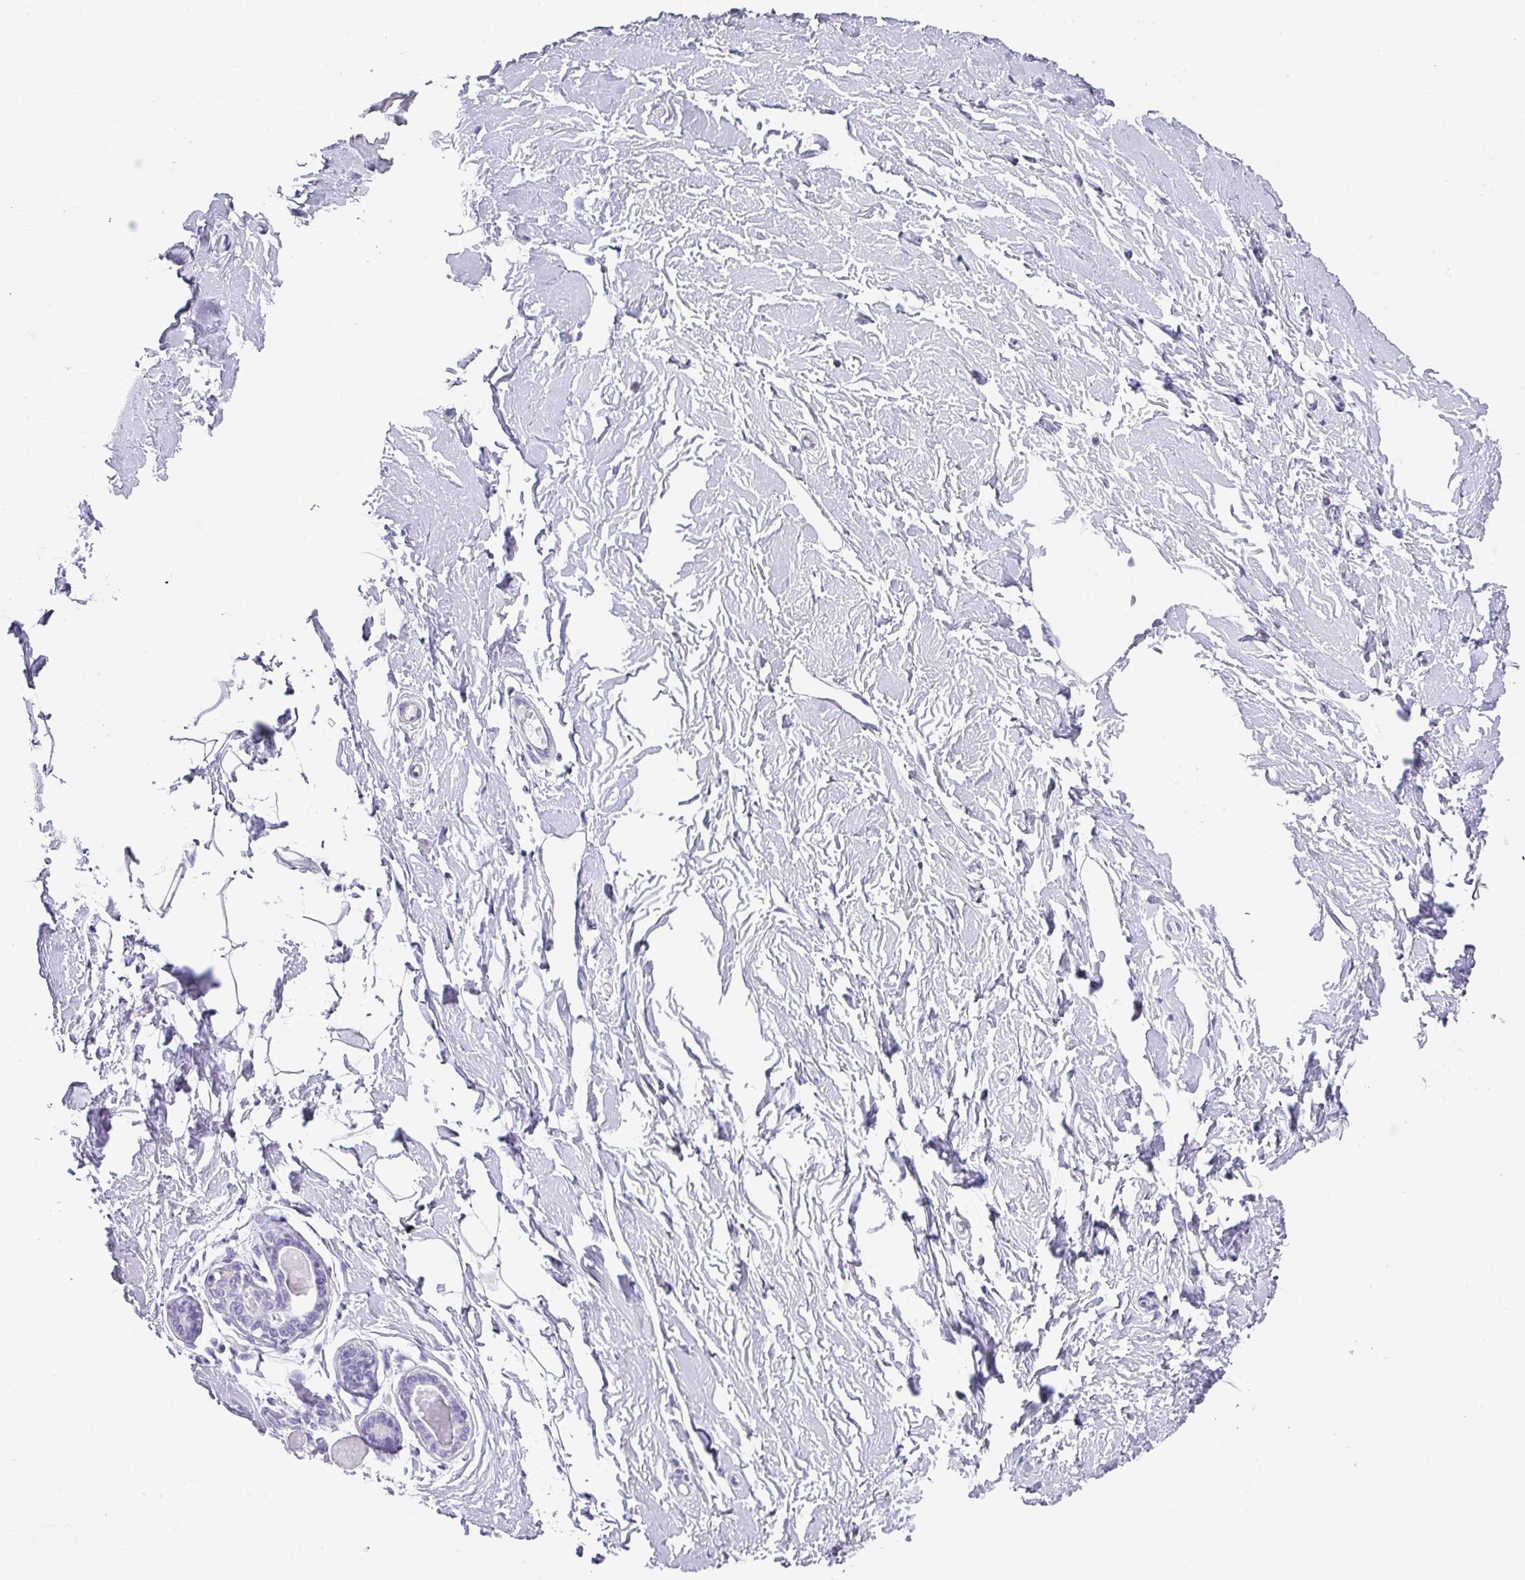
{"staining": {"intensity": "negative", "quantity": "none", "location": "none"}, "tissue": "breast", "cell_type": "Adipocytes", "image_type": "normal", "snomed": [{"axis": "morphology", "description": "Normal tissue, NOS"}, {"axis": "topography", "description": "Breast"}], "caption": "Image shows no protein positivity in adipocytes of benign breast.", "gene": "PALS2", "patient": {"sex": "female", "age": 23}}